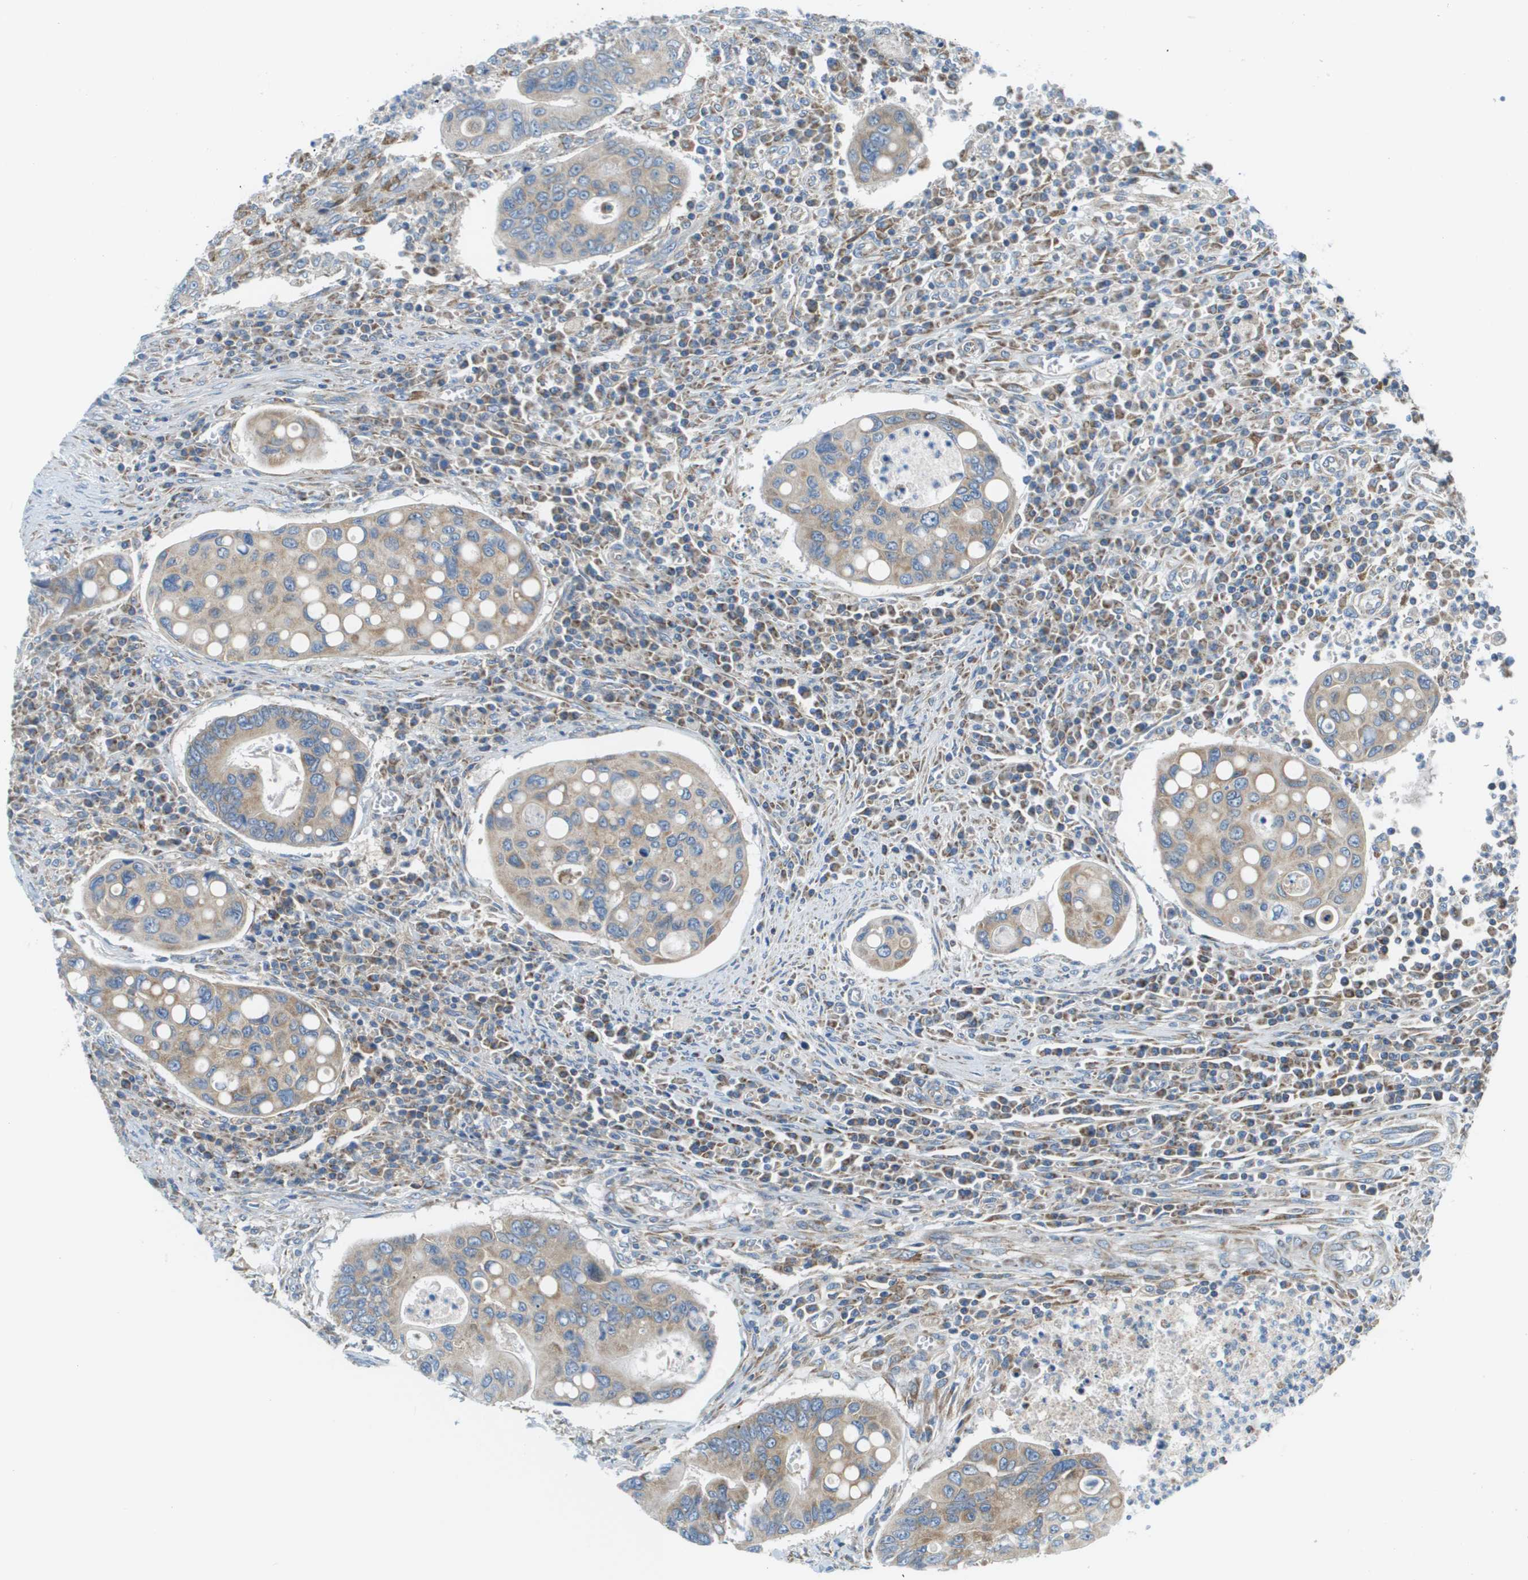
{"staining": {"intensity": "moderate", "quantity": ">75%", "location": "cytoplasmic/membranous"}, "tissue": "colorectal cancer", "cell_type": "Tumor cells", "image_type": "cancer", "snomed": [{"axis": "morphology", "description": "Inflammation, NOS"}, {"axis": "morphology", "description": "Adenocarcinoma, NOS"}, {"axis": "topography", "description": "Colon"}], "caption": "Tumor cells display moderate cytoplasmic/membranous staining in approximately >75% of cells in colorectal cancer (adenocarcinoma).", "gene": "TAOK3", "patient": {"sex": "male", "age": 72}}